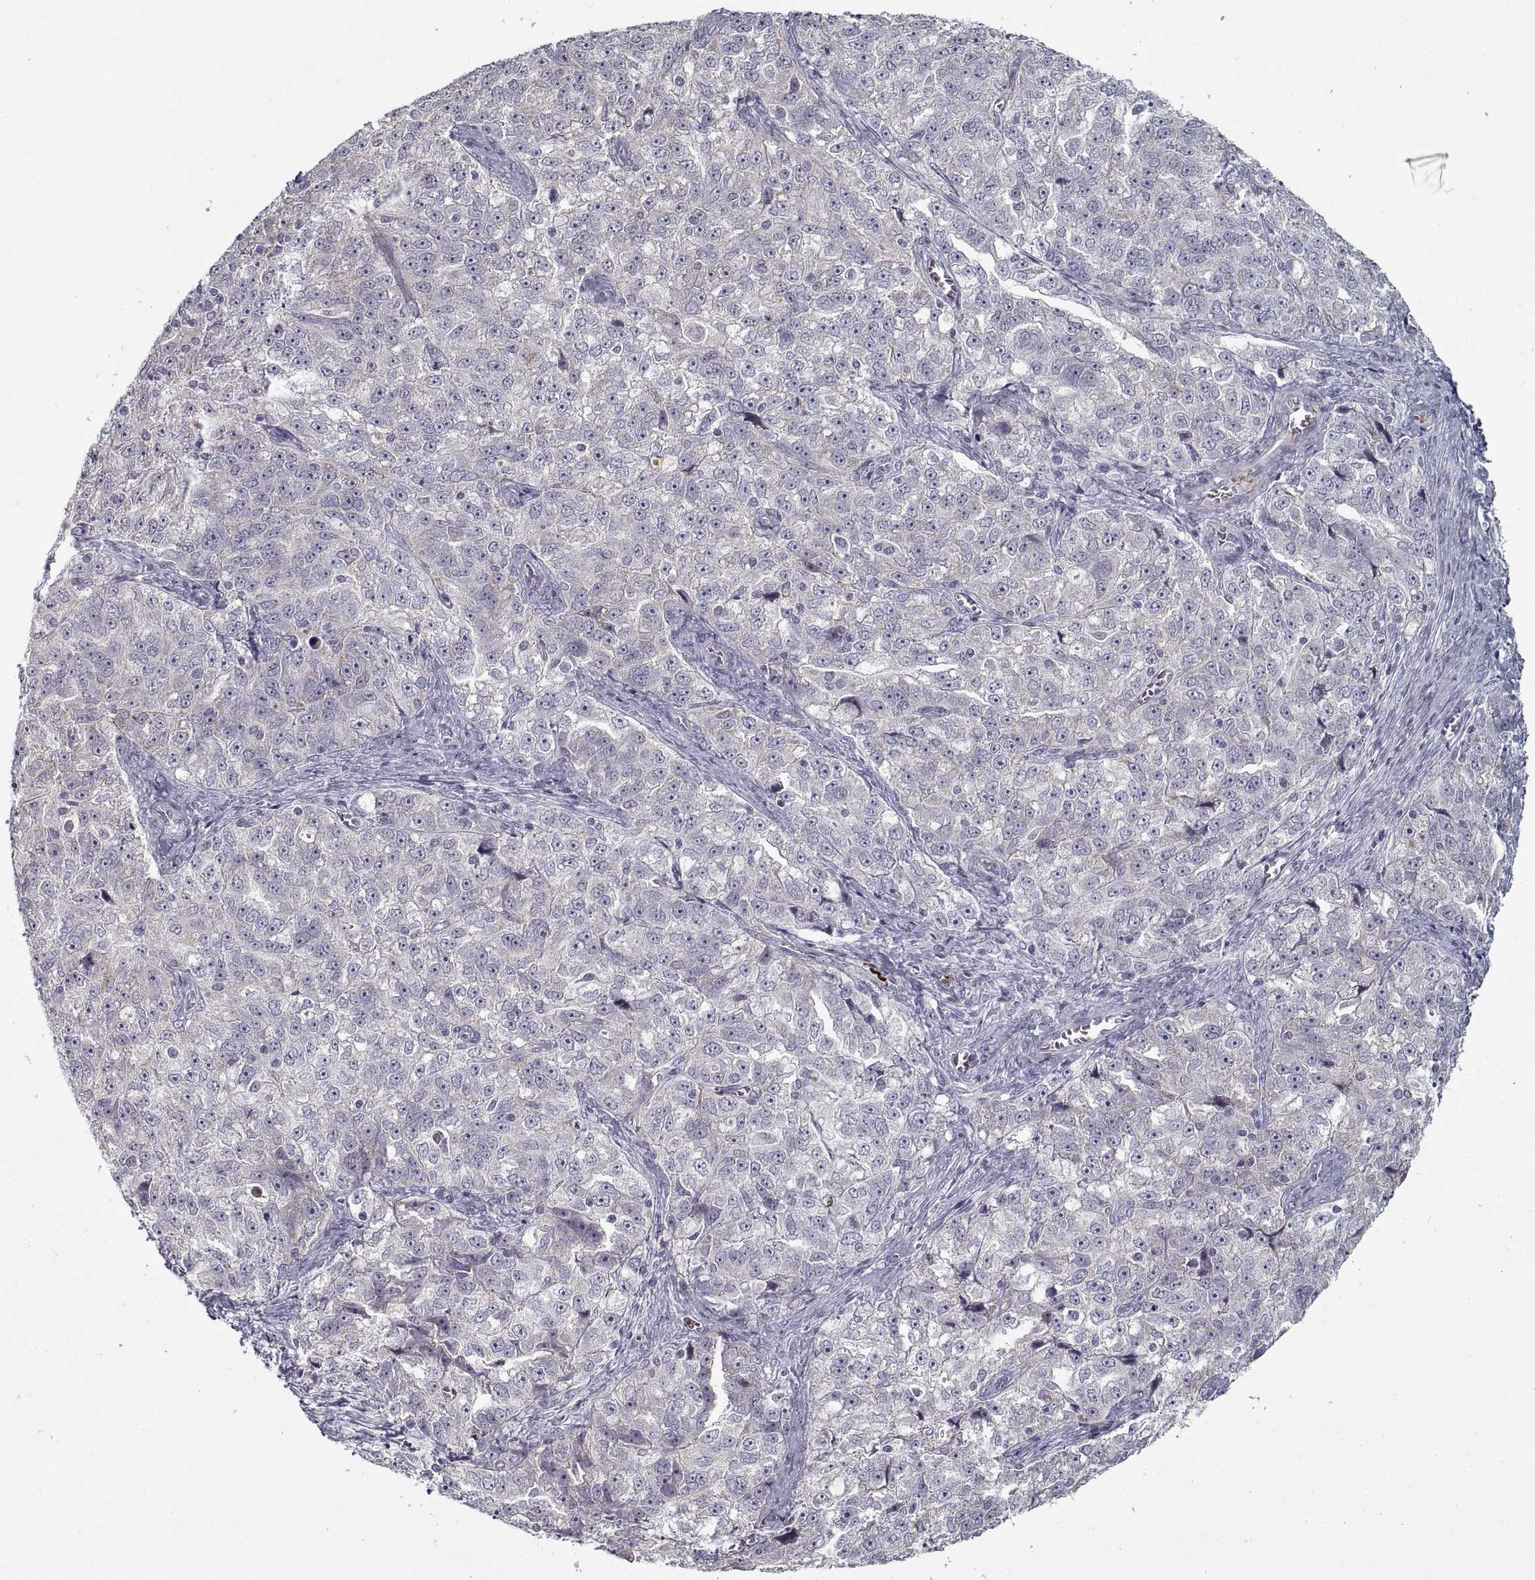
{"staining": {"intensity": "negative", "quantity": "none", "location": "none"}, "tissue": "ovarian cancer", "cell_type": "Tumor cells", "image_type": "cancer", "snomed": [{"axis": "morphology", "description": "Cystadenocarcinoma, serous, NOS"}, {"axis": "topography", "description": "Ovary"}], "caption": "Immunohistochemistry (IHC) photomicrograph of human ovarian serous cystadenocarcinoma stained for a protein (brown), which shows no staining in tumor cells.", "gene": "GAD2", "patient": {"sex": "female", "age": 51}}